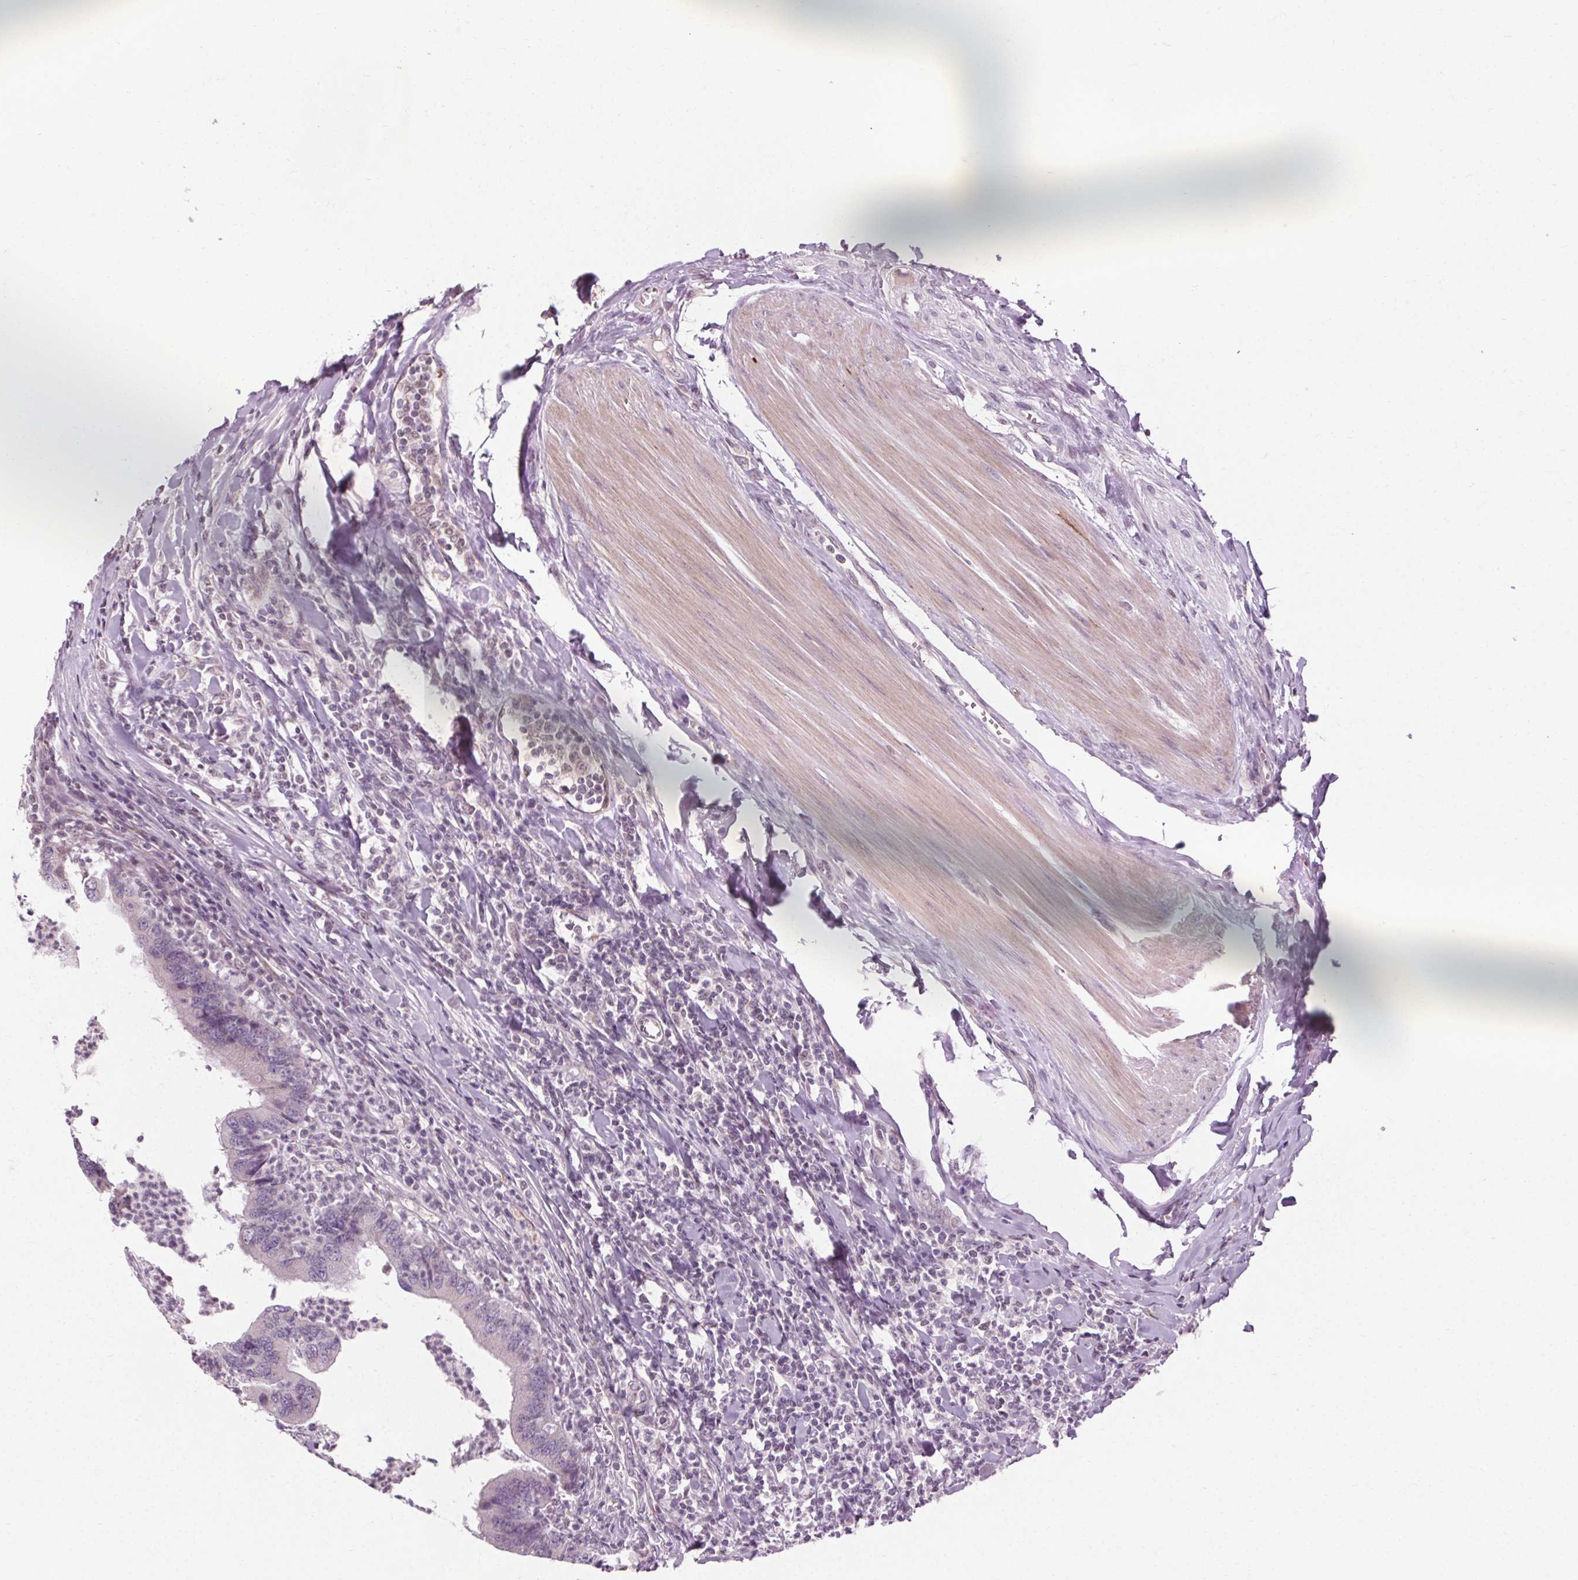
{"staining": {"intensity": "negative", "quantity": "none", "location": "none"}, "tissue": "colorectal cancer", "cell_type": "Tumor cells", "image_type": "cancer", "snomed": [{"axis": "morphology", "description": "Adenocarcinoma, NOS"}, {"axis": "topography", "description": "Colon"}], "caption": "Colorectal cancer (adenocarcinoma) was stained to show a protein in brown. There is no significant staining in tumor cells.", "gene": "LFNG", "patient": {"sex": "female", "age": 67}}